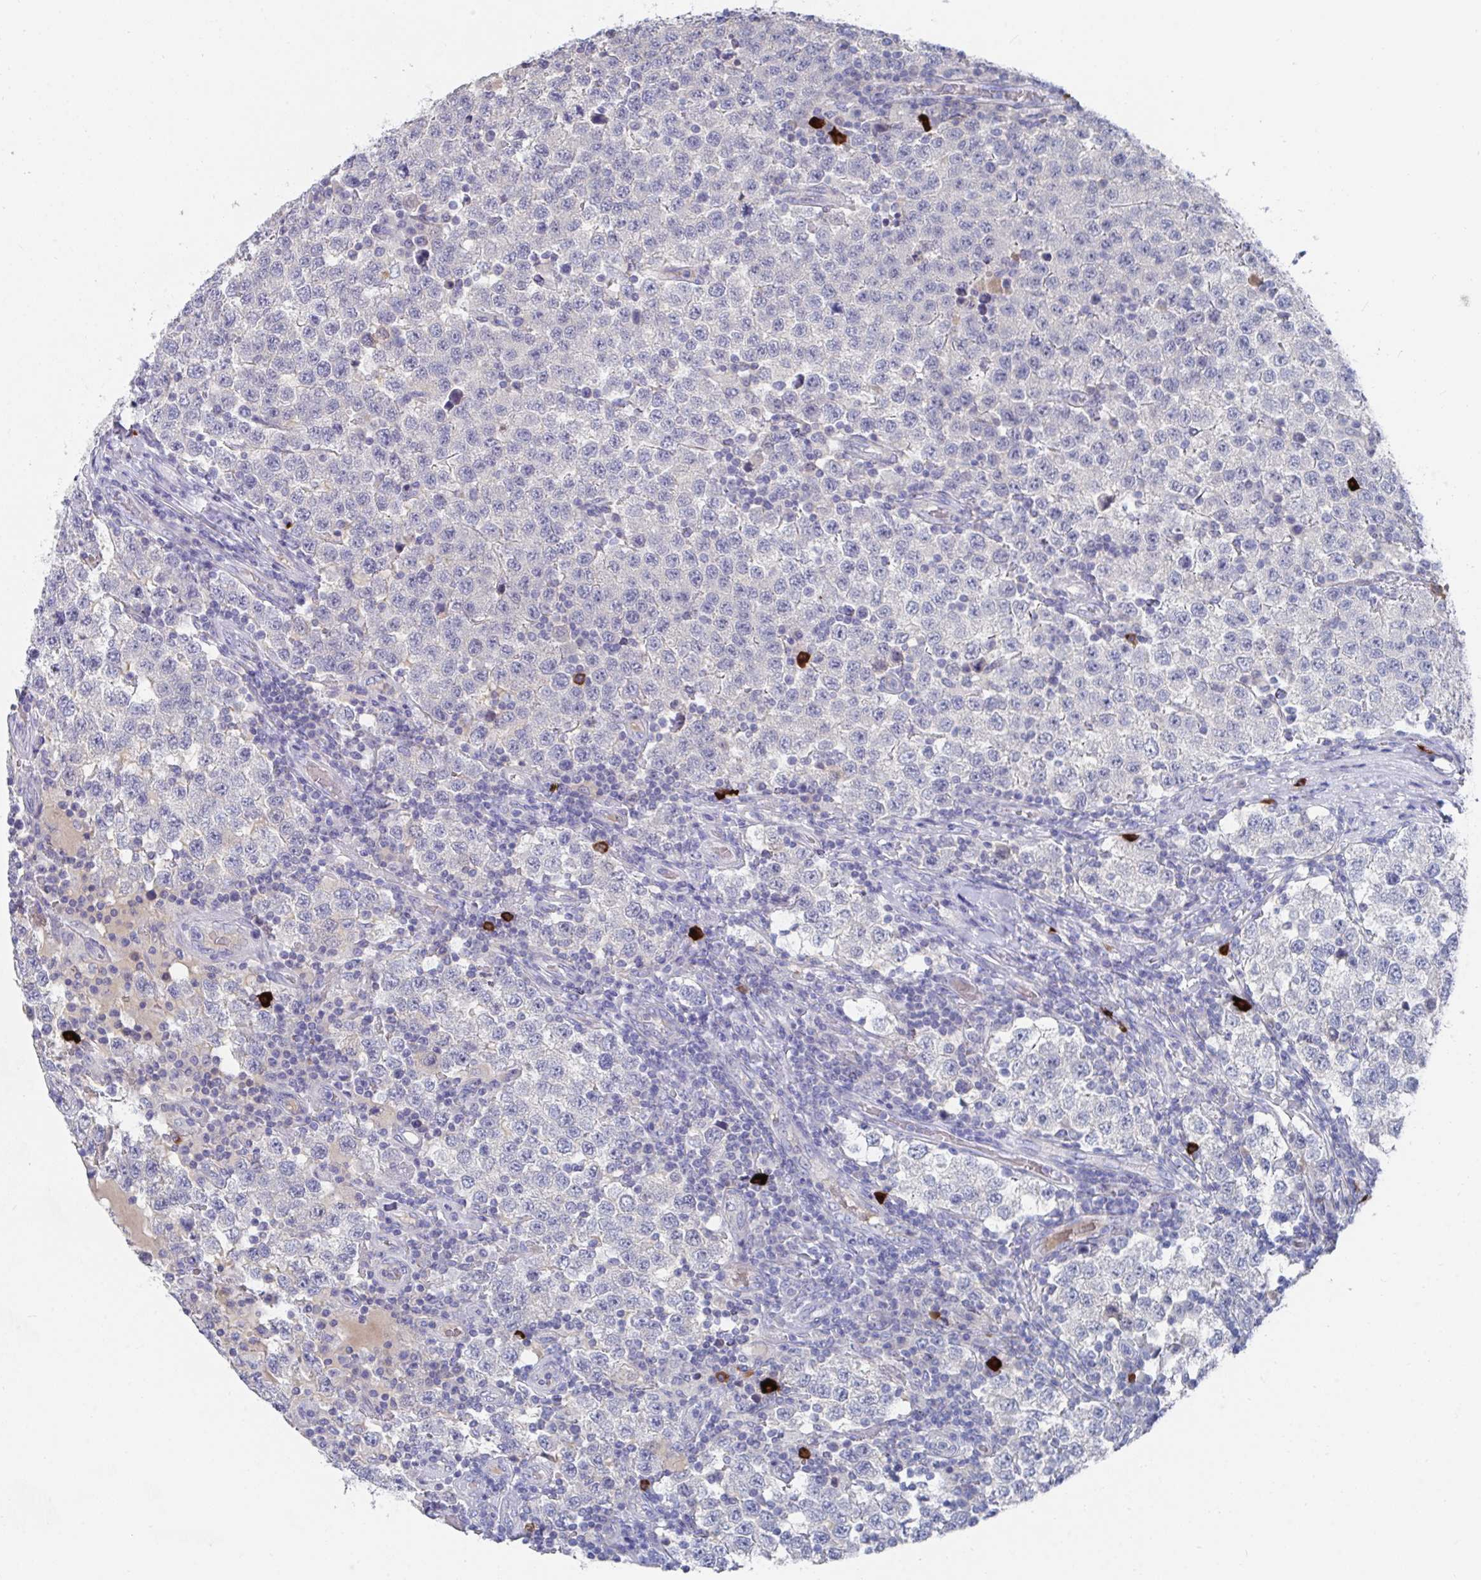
{"staining": {"intensity": "negative", "quantity": "none", "location": "none"}, "tissue": "testis cancer", "cell_type": "Tumor cells", "image_type": "cancer", "snomed": [{"axis": "morphology", "description": "Seminoma, NOS"}, {"axis": "topography", "description": "Testis"}], "caption": "A histopathology image of human testis seminoma is negative for staining in tumor cells.", "gene": "KCNK5", "patient": {"sex": "male", "age": 34}}